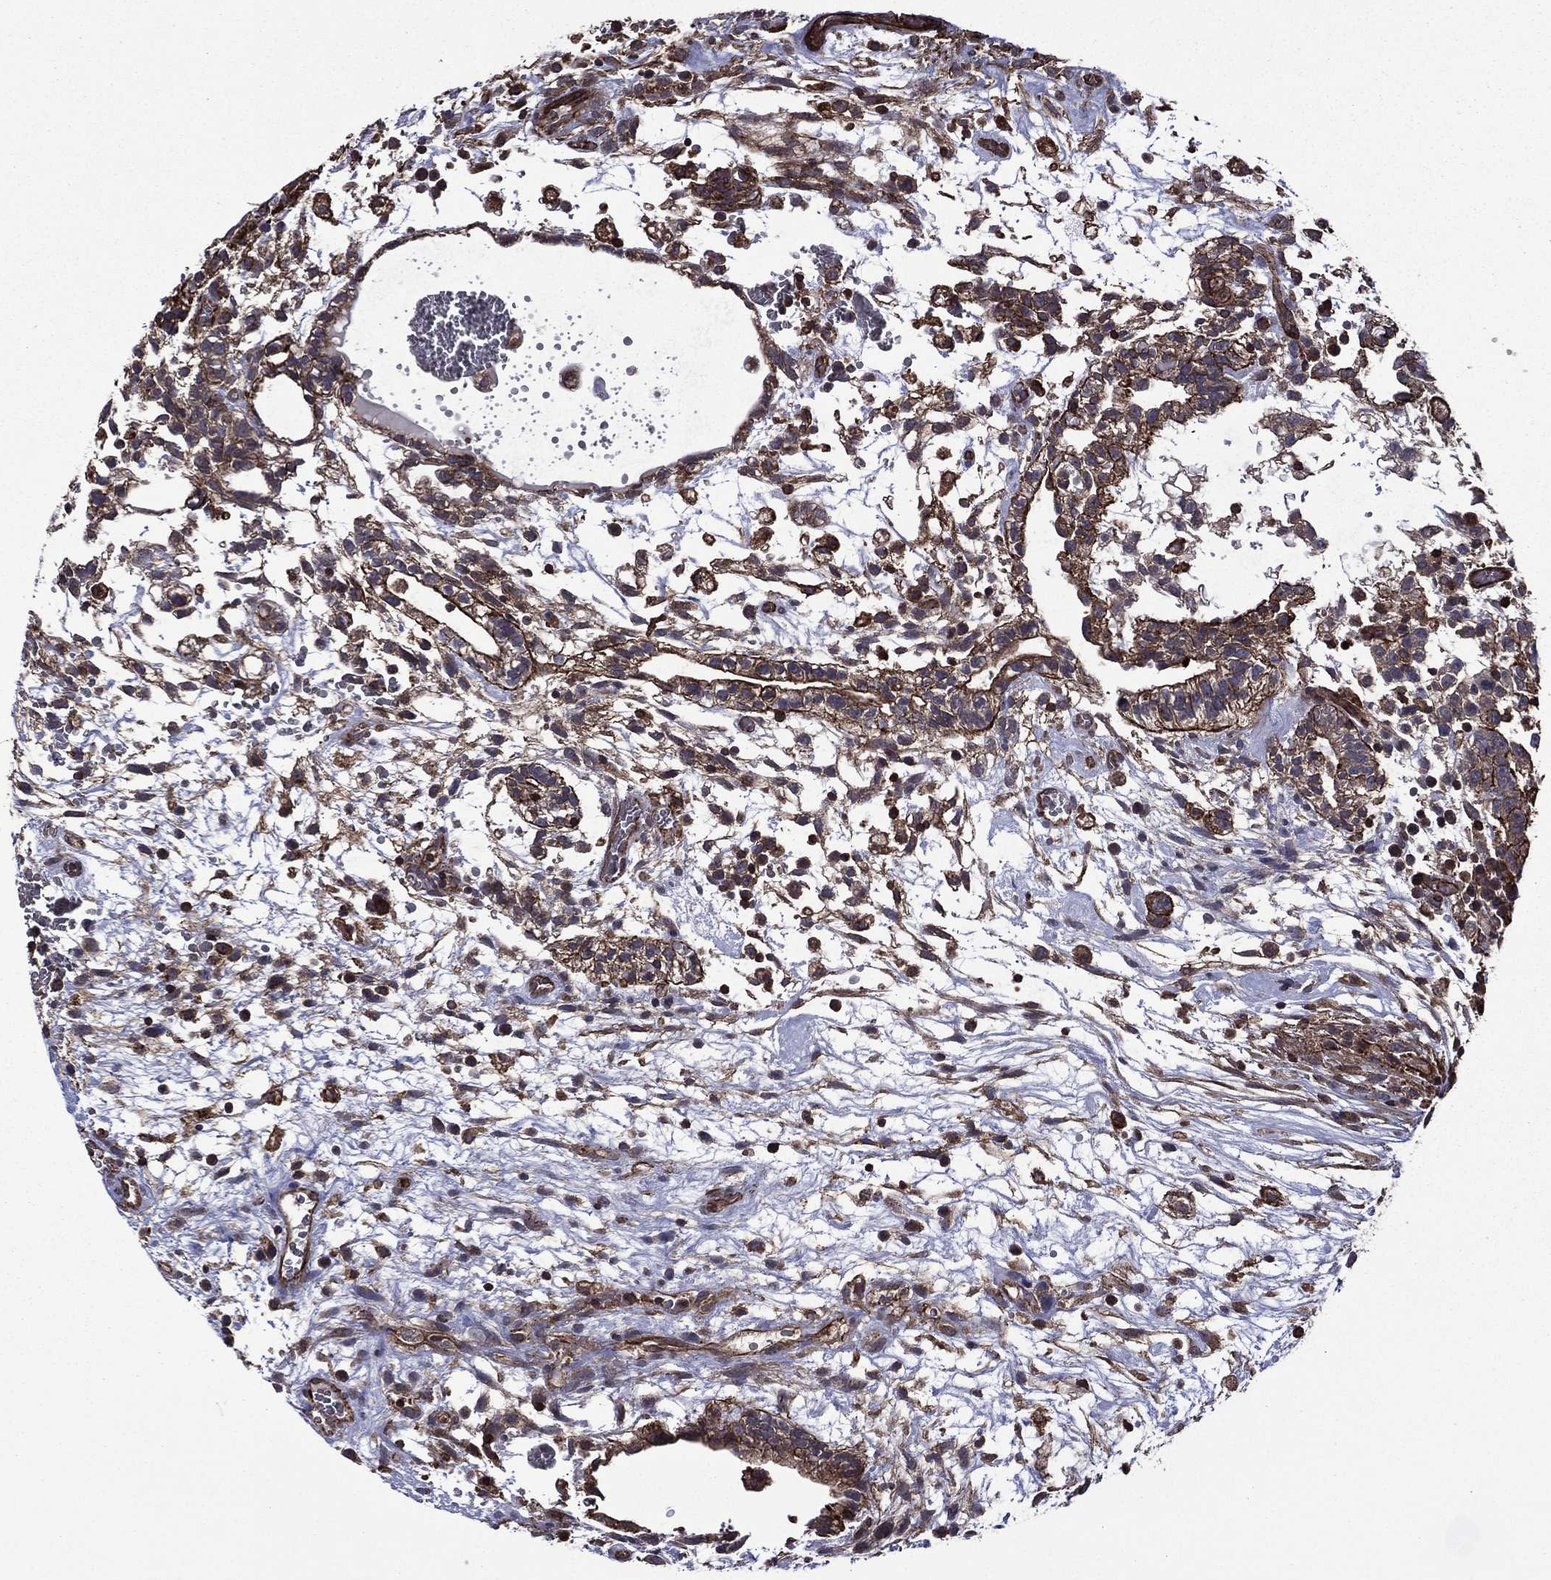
{"staining": {"intensity": "strong", "quantity": "25%-75%", "location": "cytoplasmic/membranous"}, "tissue": "testis cancer", "cell_type": "Tumor cells", "image_type": "cancer", "snomed": [{"axis": "morphology", "description": "Normal tissue, NOS"}, {"axis": "morphology", "description": "Carcinoma, Embryonal, NOS"}, {"axis": "topography", "description": "Testis"}], "caption": "Approximately 25%-75% of tumor cells in human testis cancer (embryonal carcinoma) reveal strong cytoplasmic/membranous protein expression as visualized by brown immunohistochemical staining.", "gene": "PLPP3", "patient": {"sex": "male", "age": 32}}